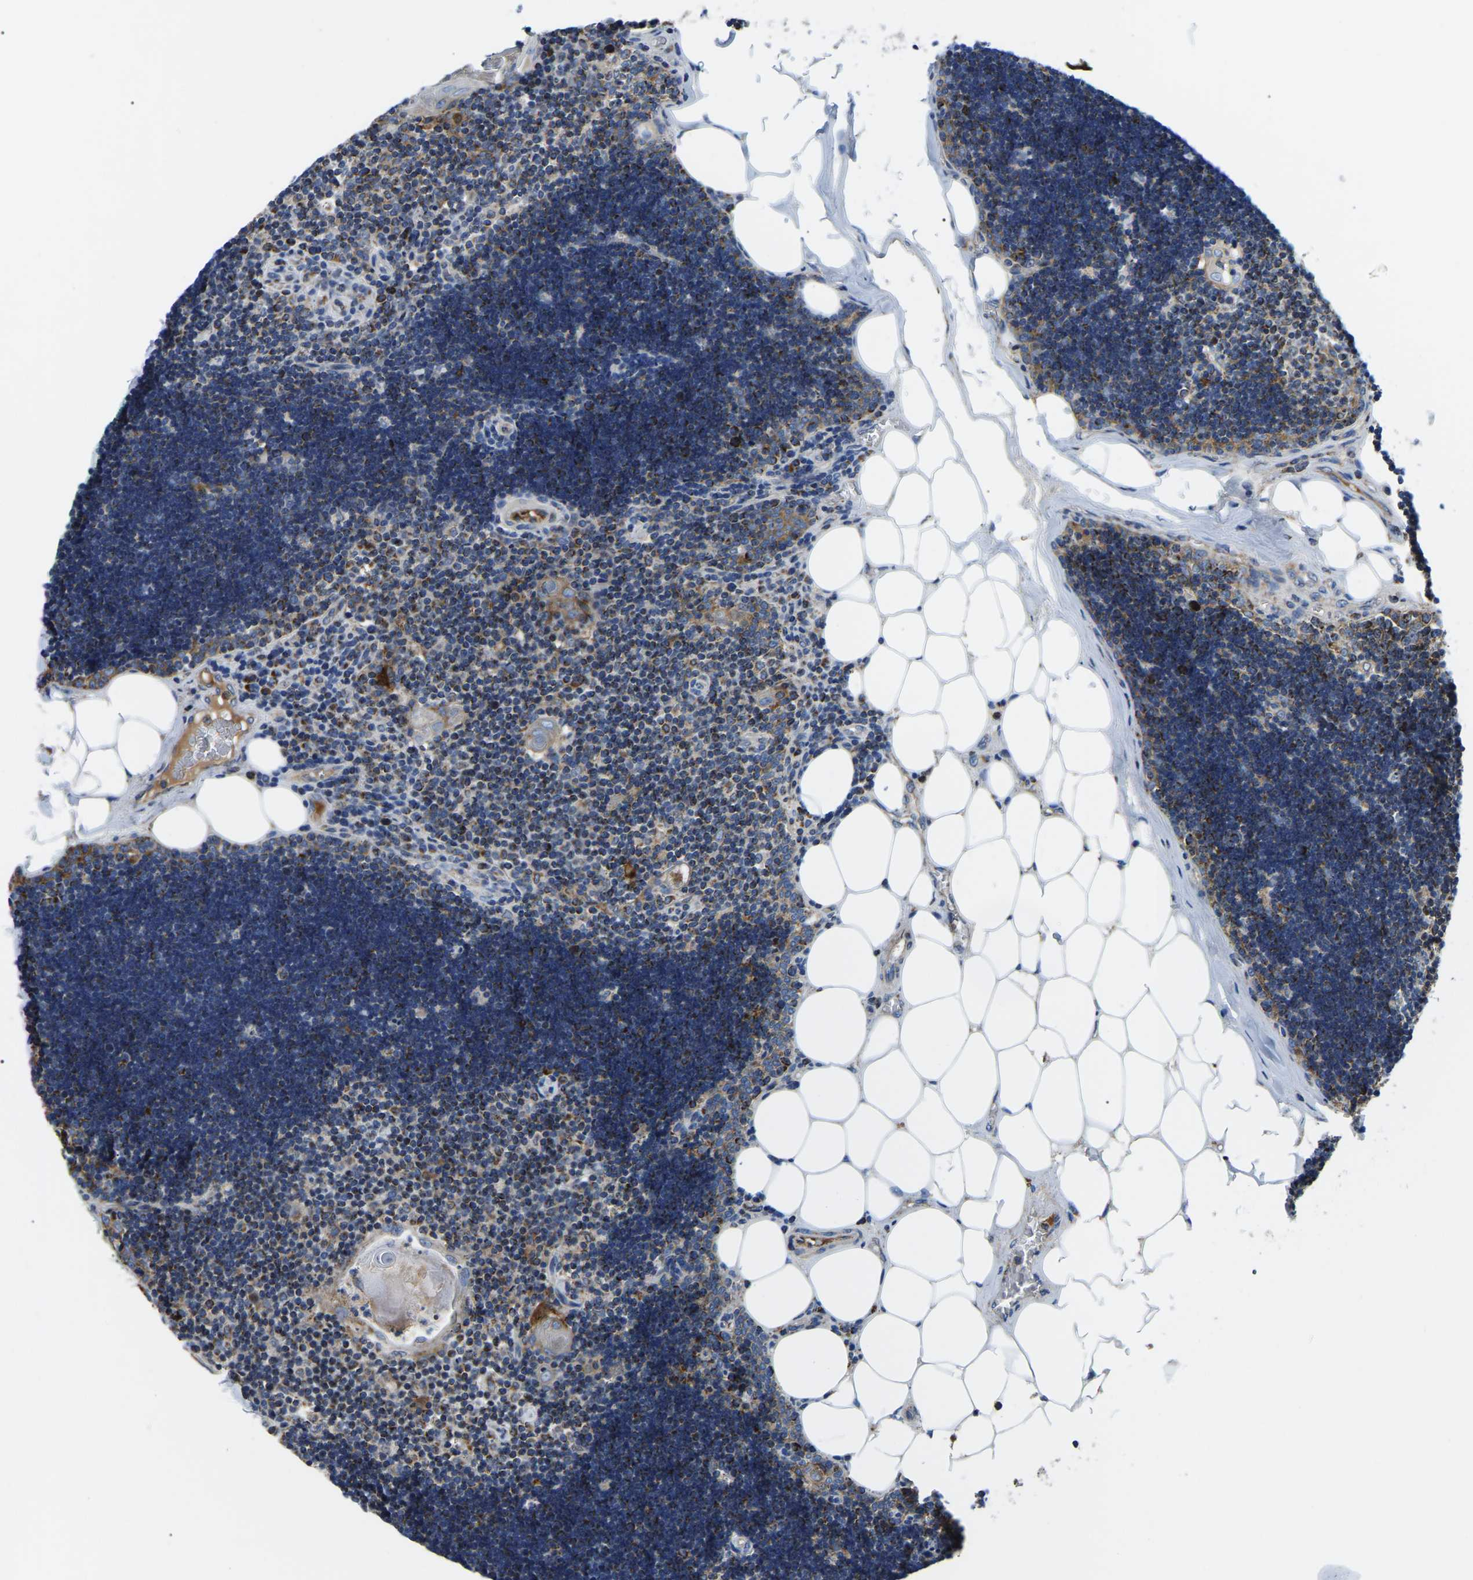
{"staining": {"intensity": "moderate", "quantity": ">75%", "location": "cytoplasmic/membranous"}, "tissue": "lymph node", "cell_type": "Germinal center cells", "image_type": "normal", "snomed": [{"axis": "morphology", "description": "Normal tissue, NOS"}, {"axis": "topography", "description": "Lymph node"}], "caption": "Benign lymph node was stained to show a protein in brown. There is medium levels of moderate cytoplasmic/membranous expression in about >75% of germinal center cells. (Brightfield microscopy of DAB IHC at high magnification).", "gene": "PPM1E", "patient": {"sex": "male", "age": 33}}